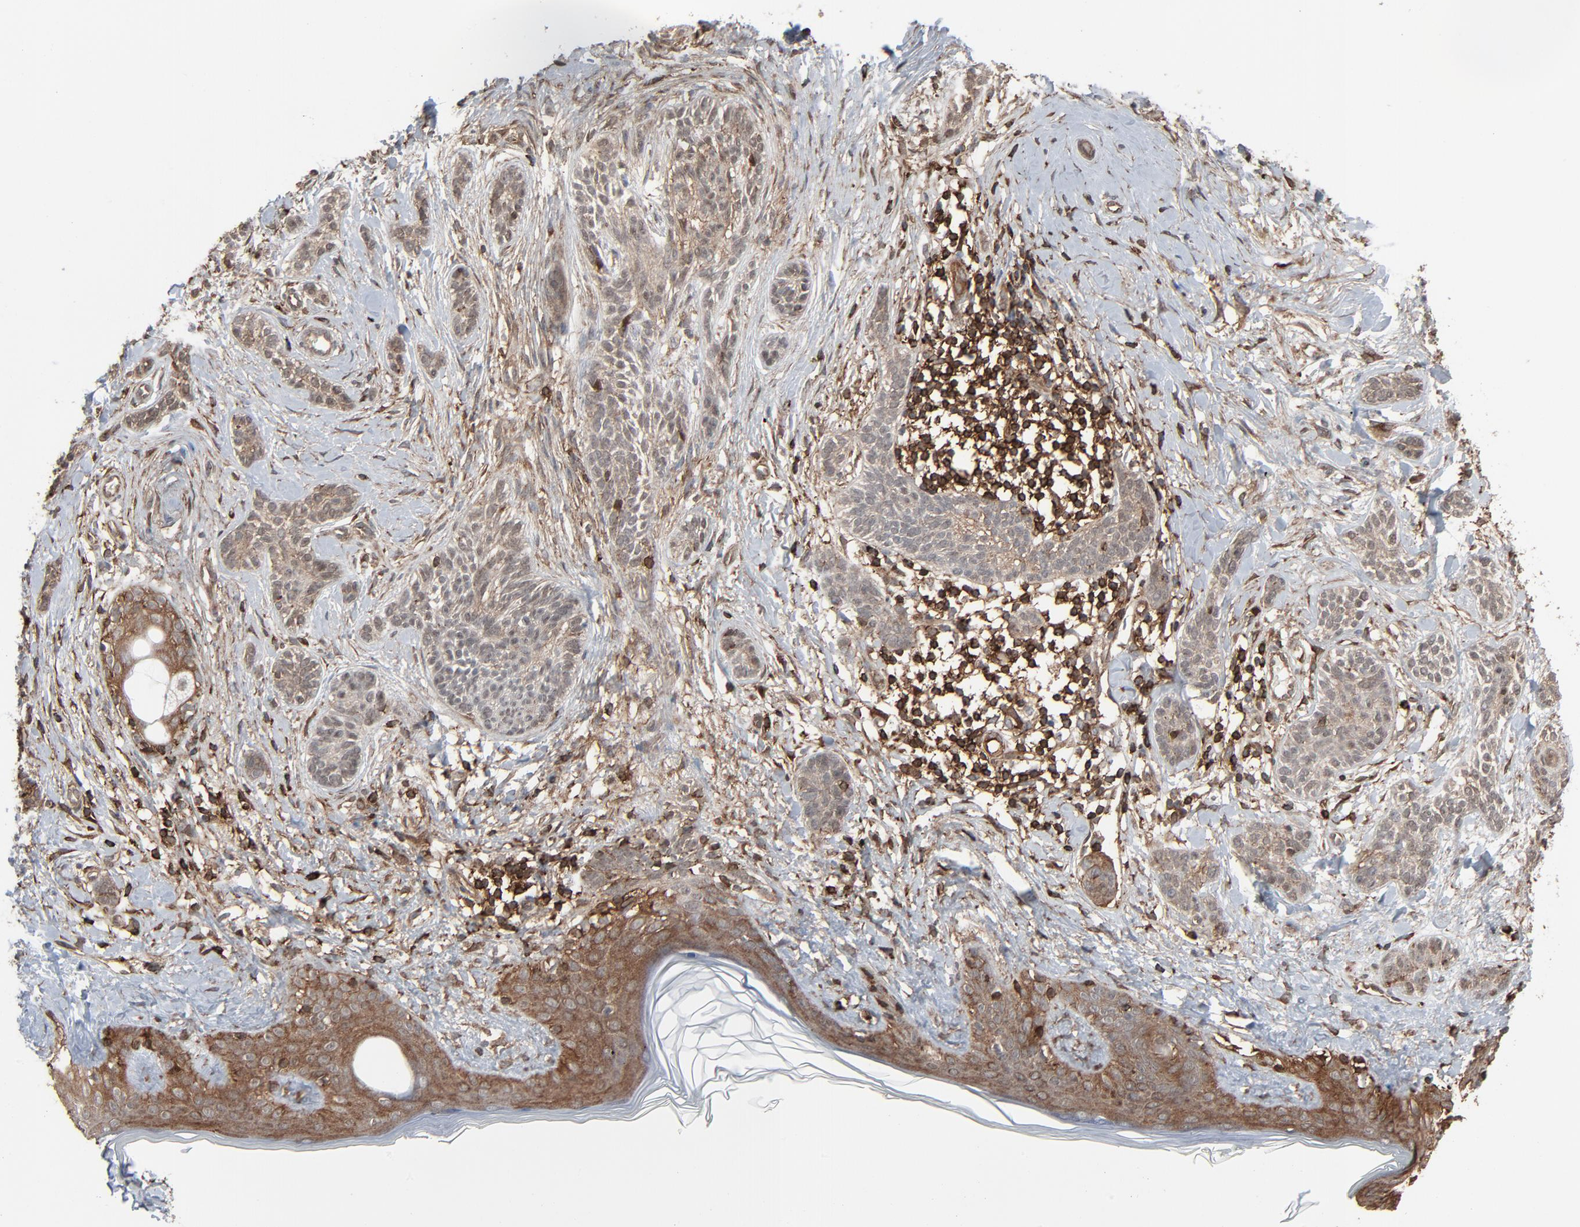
{"staining": {"intensity": "weak", "quantity": "<25%", "location": "nuclear"}, "tissue": "skin cancer", "cell_type": "Tumor cells", "image_type": "cancer", "snomed": [{"axis": "morphology", "description": "Normal tissue, NOS"}, {"axis": "morphology", "description": "Basal cell carcinoma"}, {"axis": "topography", "description": "Skin"}], "caption": "An immunohistochemistry (IHC) micrograph of skin basal cell carcinoma is shown. There is no staining in tumor cells of skin basal cell carcinoma.", "gene": "OPTN", "patient": {"sex": "male", "age": 63}}